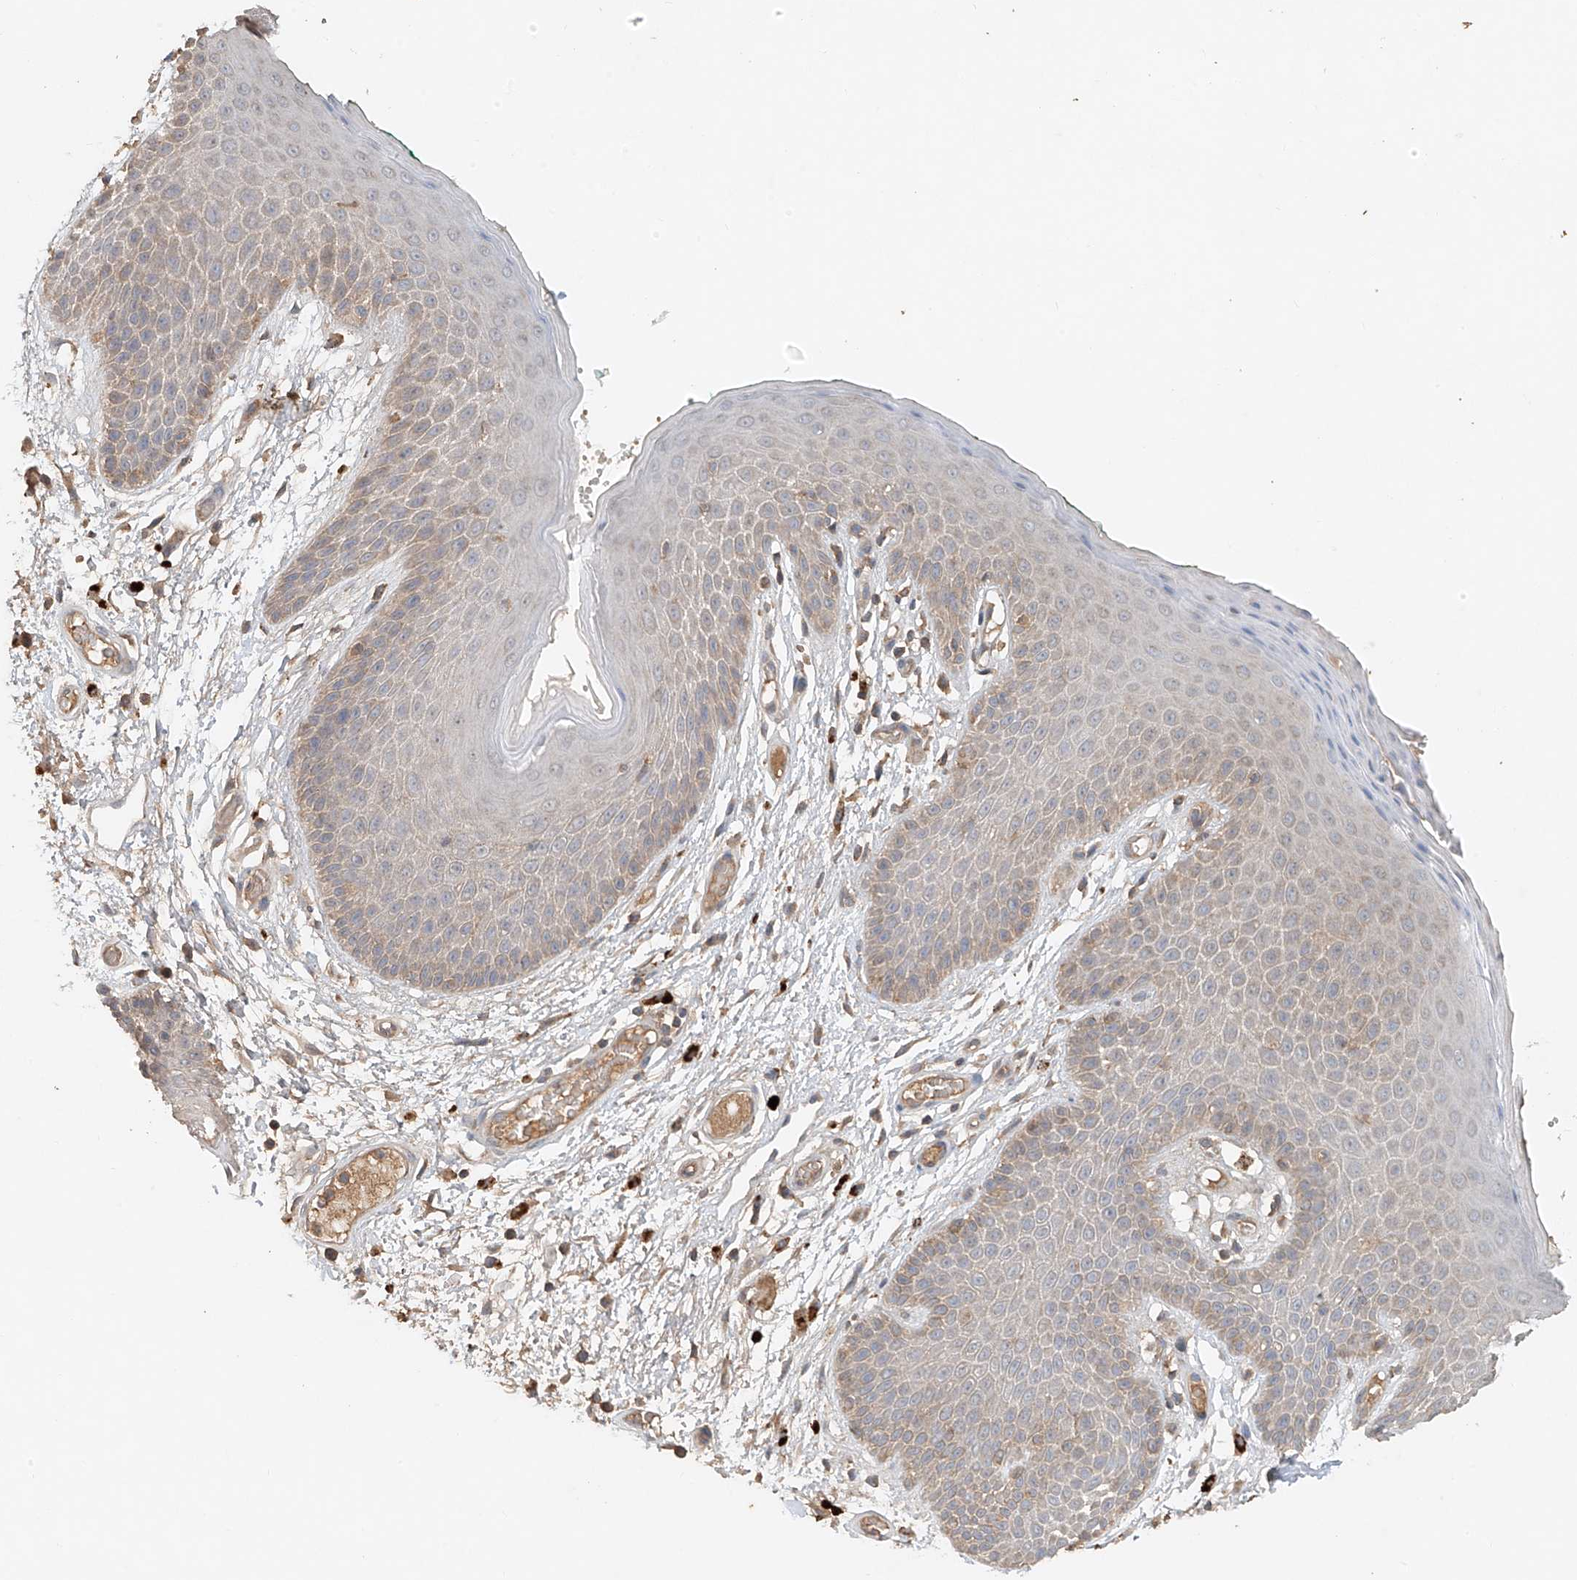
{"staining": {"intensity": "weak", "quantity": "25%-75%", "location": "cytoplasmic/membranous"}, "tissue": "skin", "cell_type": "Epidermal cells", "image_type": "normal", "snomed": [{"axis": "morphology", "description": "Normal tissue, NOS"}, {"axis": "topography", "description": "Anal"}], "caption": "Immunohistochemistry (IHC) staining of unremarkable skin, which reveals low levels of weak cytoplasmic/membranous expression in approximately 25%-75% of epidermal cells indicating weak cytoplasmic/membranous protein expression. The staining was performed using DAB (3,3'-diaminobenzidine) (brown) for protein detection and nuclei were counterstained in hematoxylin (blue).", "gene": "GNB1L", "patient": {"sex": "male", "age": 74}}